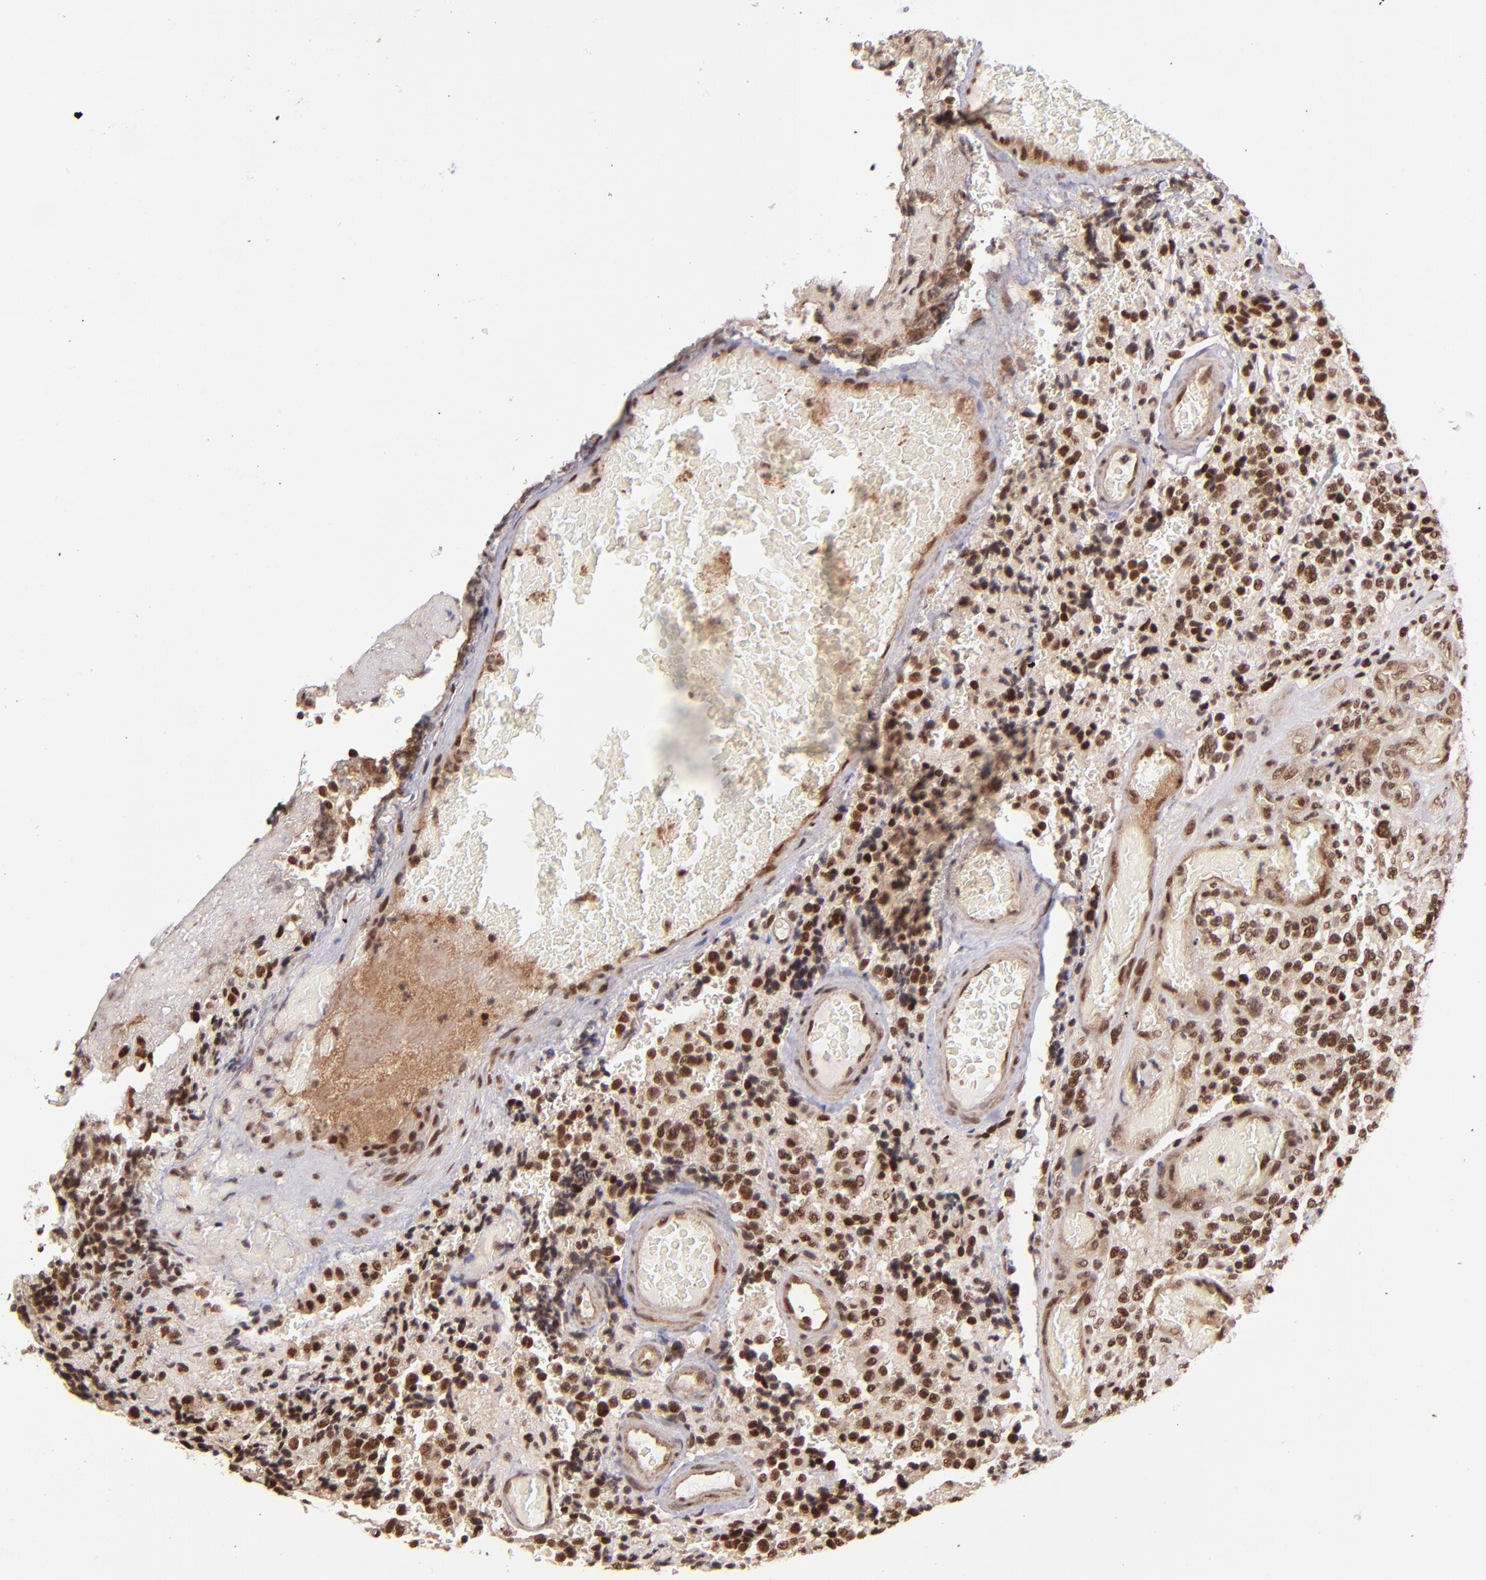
{"staining": {"intensity": "moderate", "quantity": ">75%", "location": "nuclear"}, "tissue": "glioma", "cell_type": "Tumor cells", "image_type": "cancer", "snomed": [{"axis": "morphology", "description": "Glioma, malignant, High grade"}, {"axis": "topography", "description": "Brain"}], "caption": "Moderate nuclear positivity is present in about >75% of tumor cells in glioma.", "gene": "TERF2", "patient": {"sex": "male", "age": 36}}